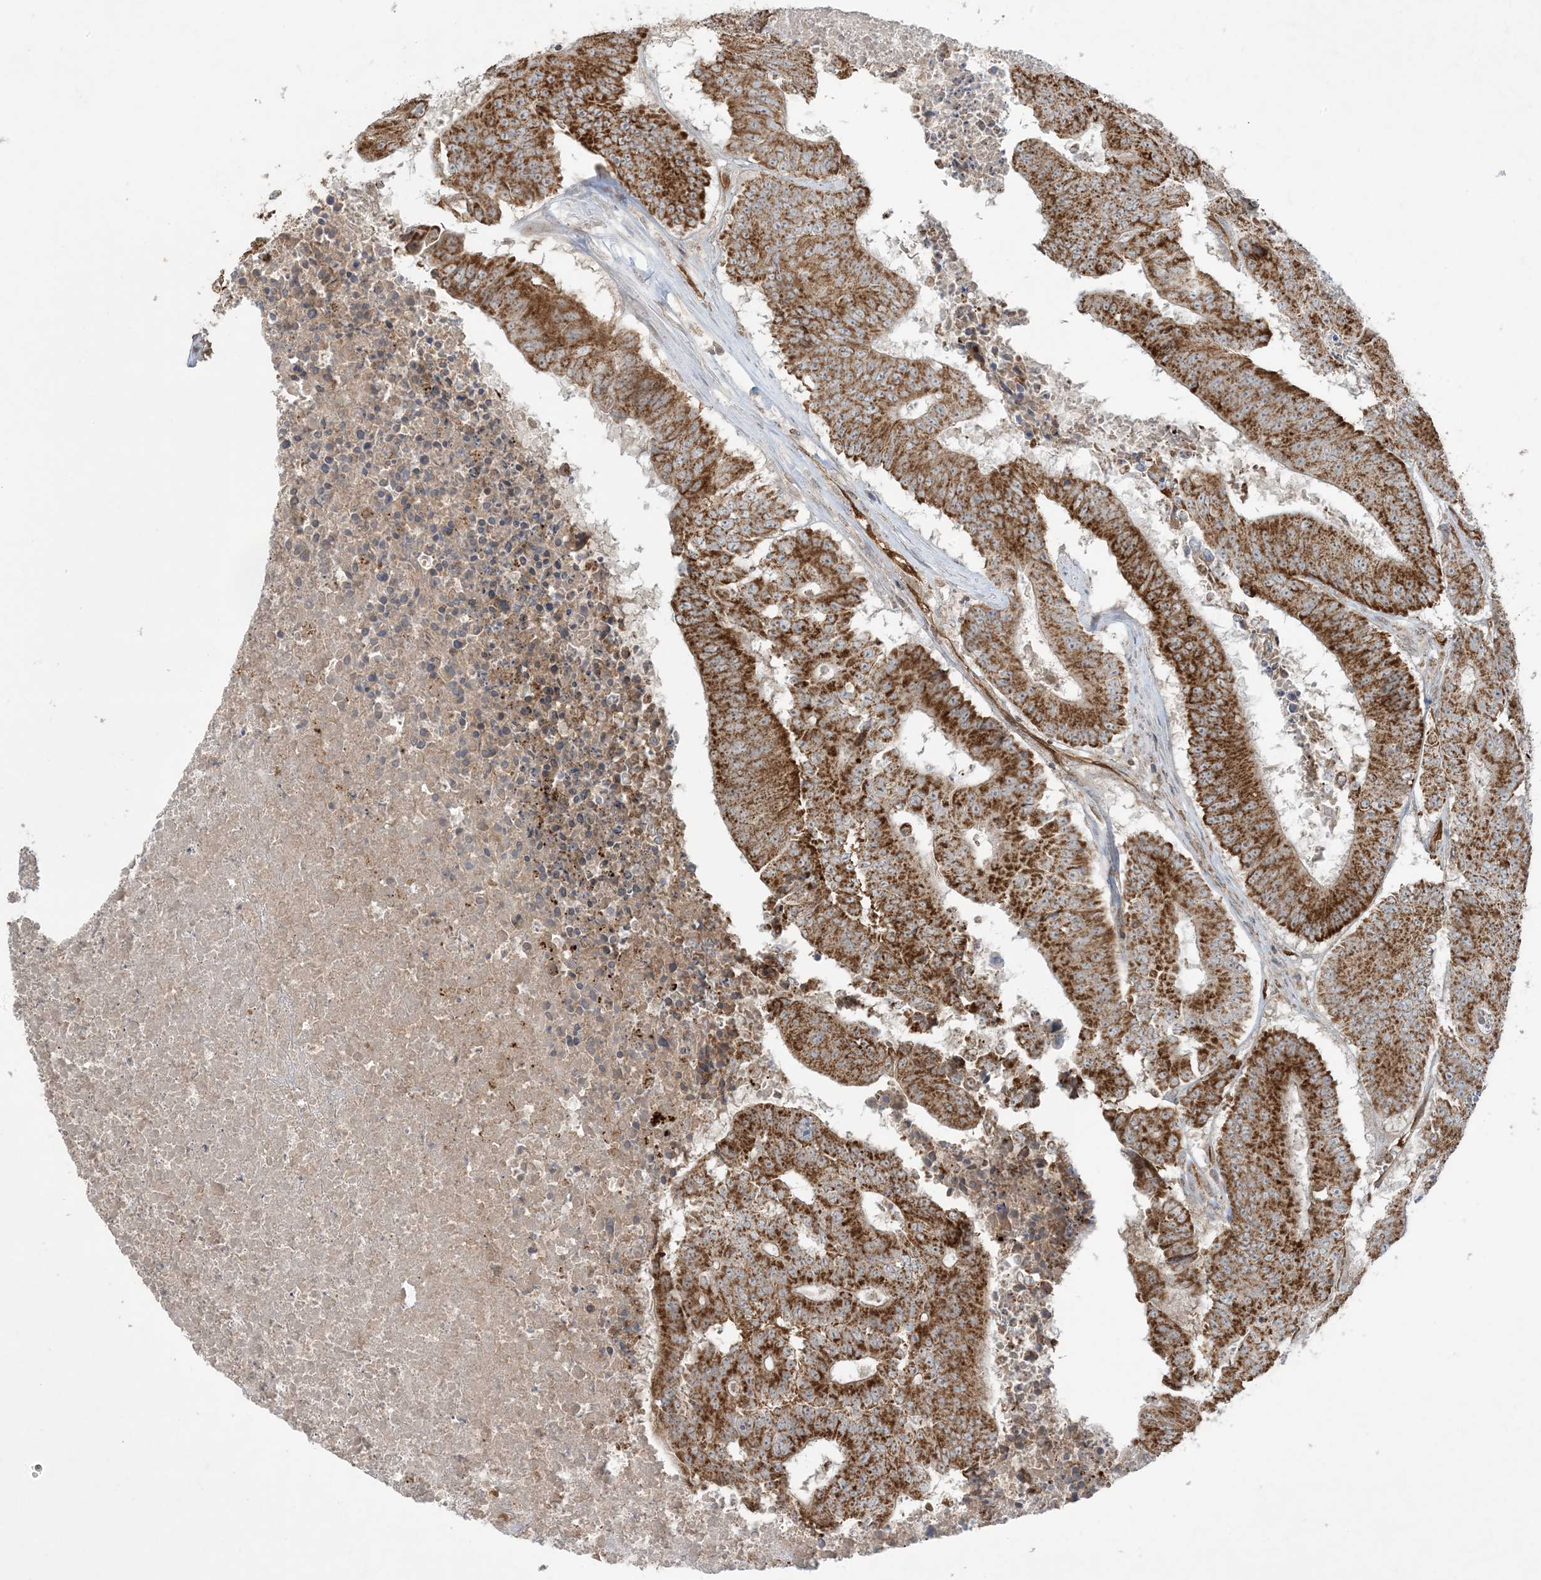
{"staining": {"intensity": "strong", "quantity": ">75%", "location": "cytoplasmic/membranous"}, "tissue": "colorectal cancer", "cell_type": "Tumor cells", "image_type": "cancer", "snomed": [{"axis": "morphology", "description": "Adenocarcinoma, NOS"}, {"axis": "topography", "description": "Colon"}], "caption": "Protein positivity by immunohistochemistry exhibits strong cytoplasmic/membranous positivity in about >75% of tumor cells in colorectal cancer (adenocarcinoma).", "gene": "PPM1F", "patient": {"sex": "male", "age": 87}}